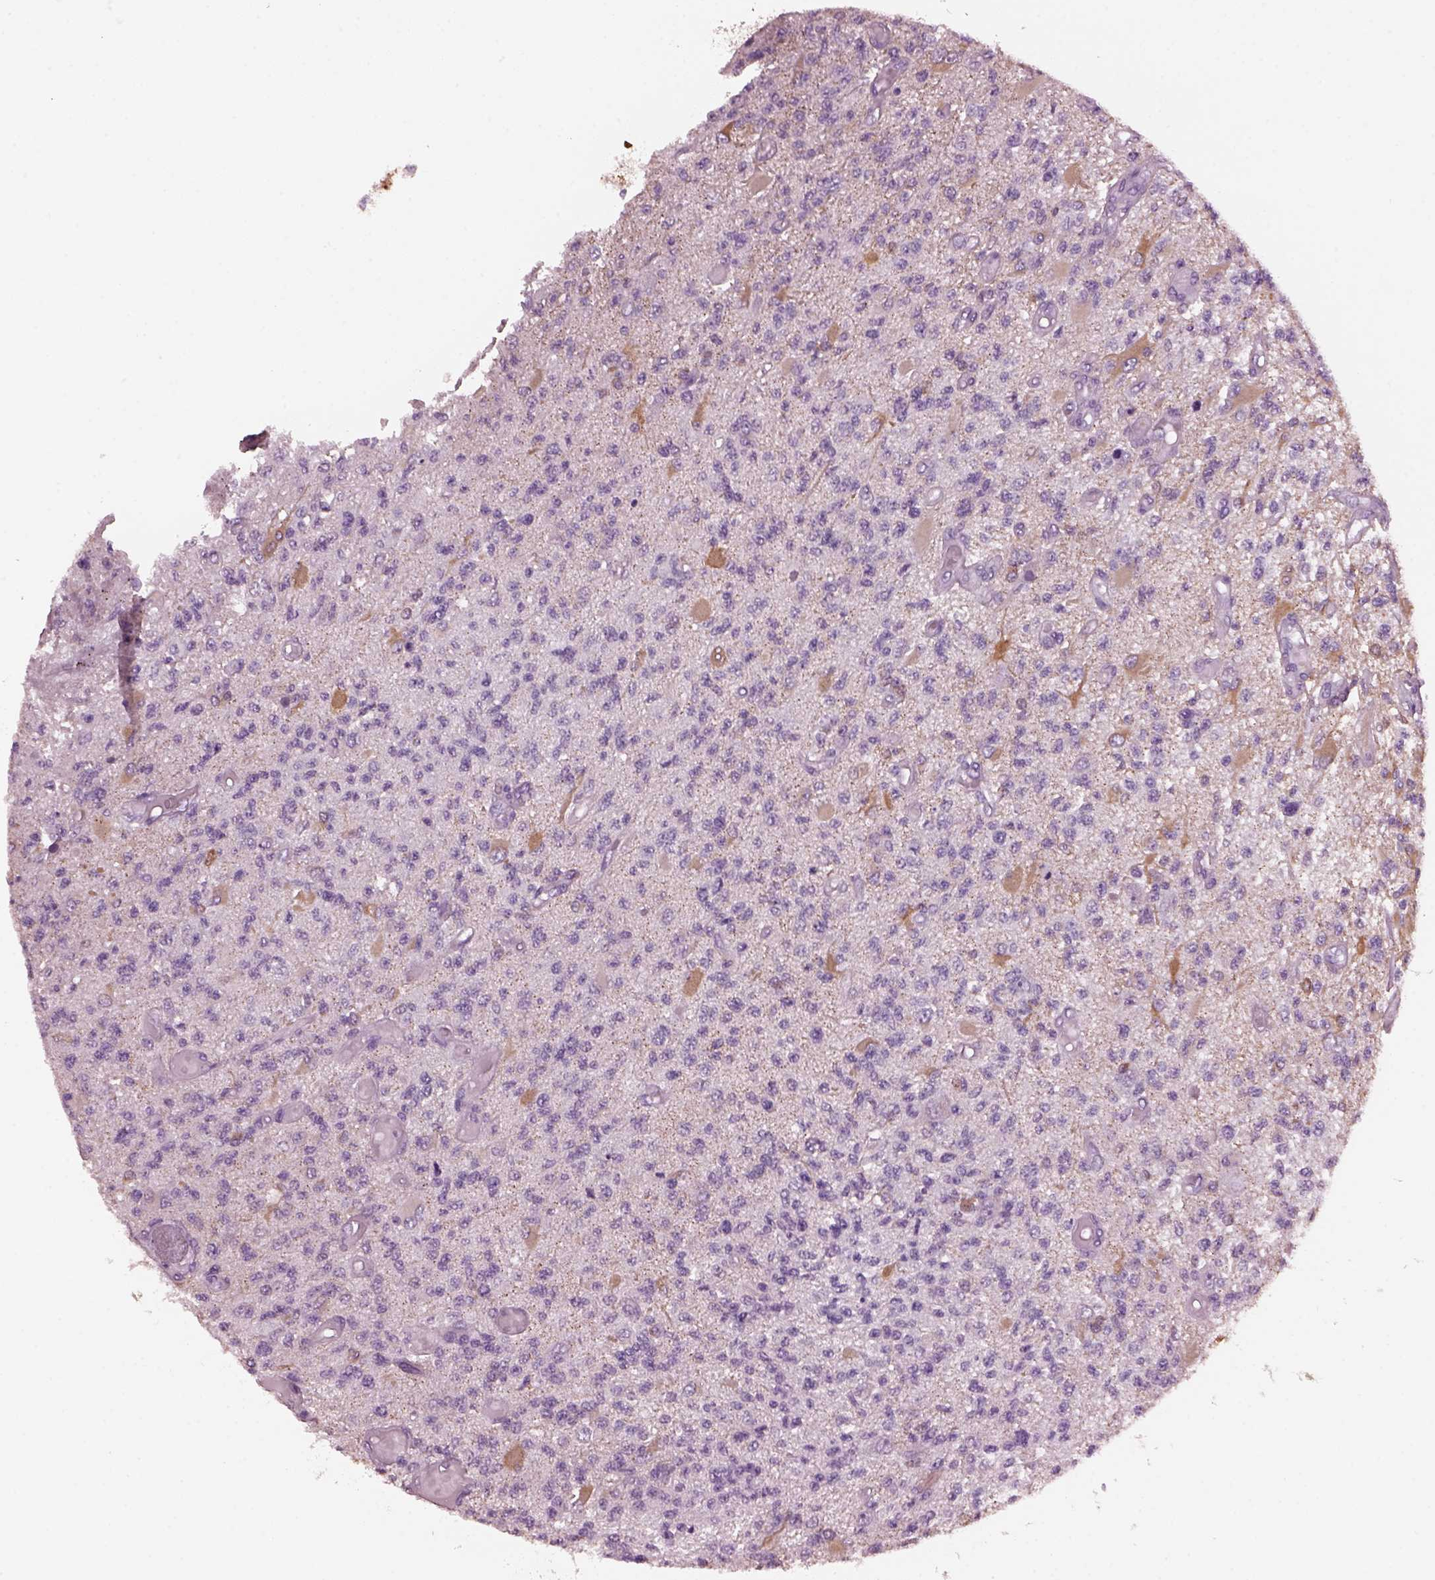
{"staining": {"intensity": "negative", "quantity": "none", "location": "none"}, "tissue": "glioma", "cell_type": "Tumor cells", "image_type": "cancer", "snomed": [{"axis": "morphology", "description": "Glioma, malignant, High grade"}, {"axis": "topography", "description": "Brain"}], "caption": "This is an immunohistochemistry image of high-grade glioma (malignant). There is no expression in tumor cells.", "gene": "SHTN1", "patient": {"sex": "female", "age": 63}}